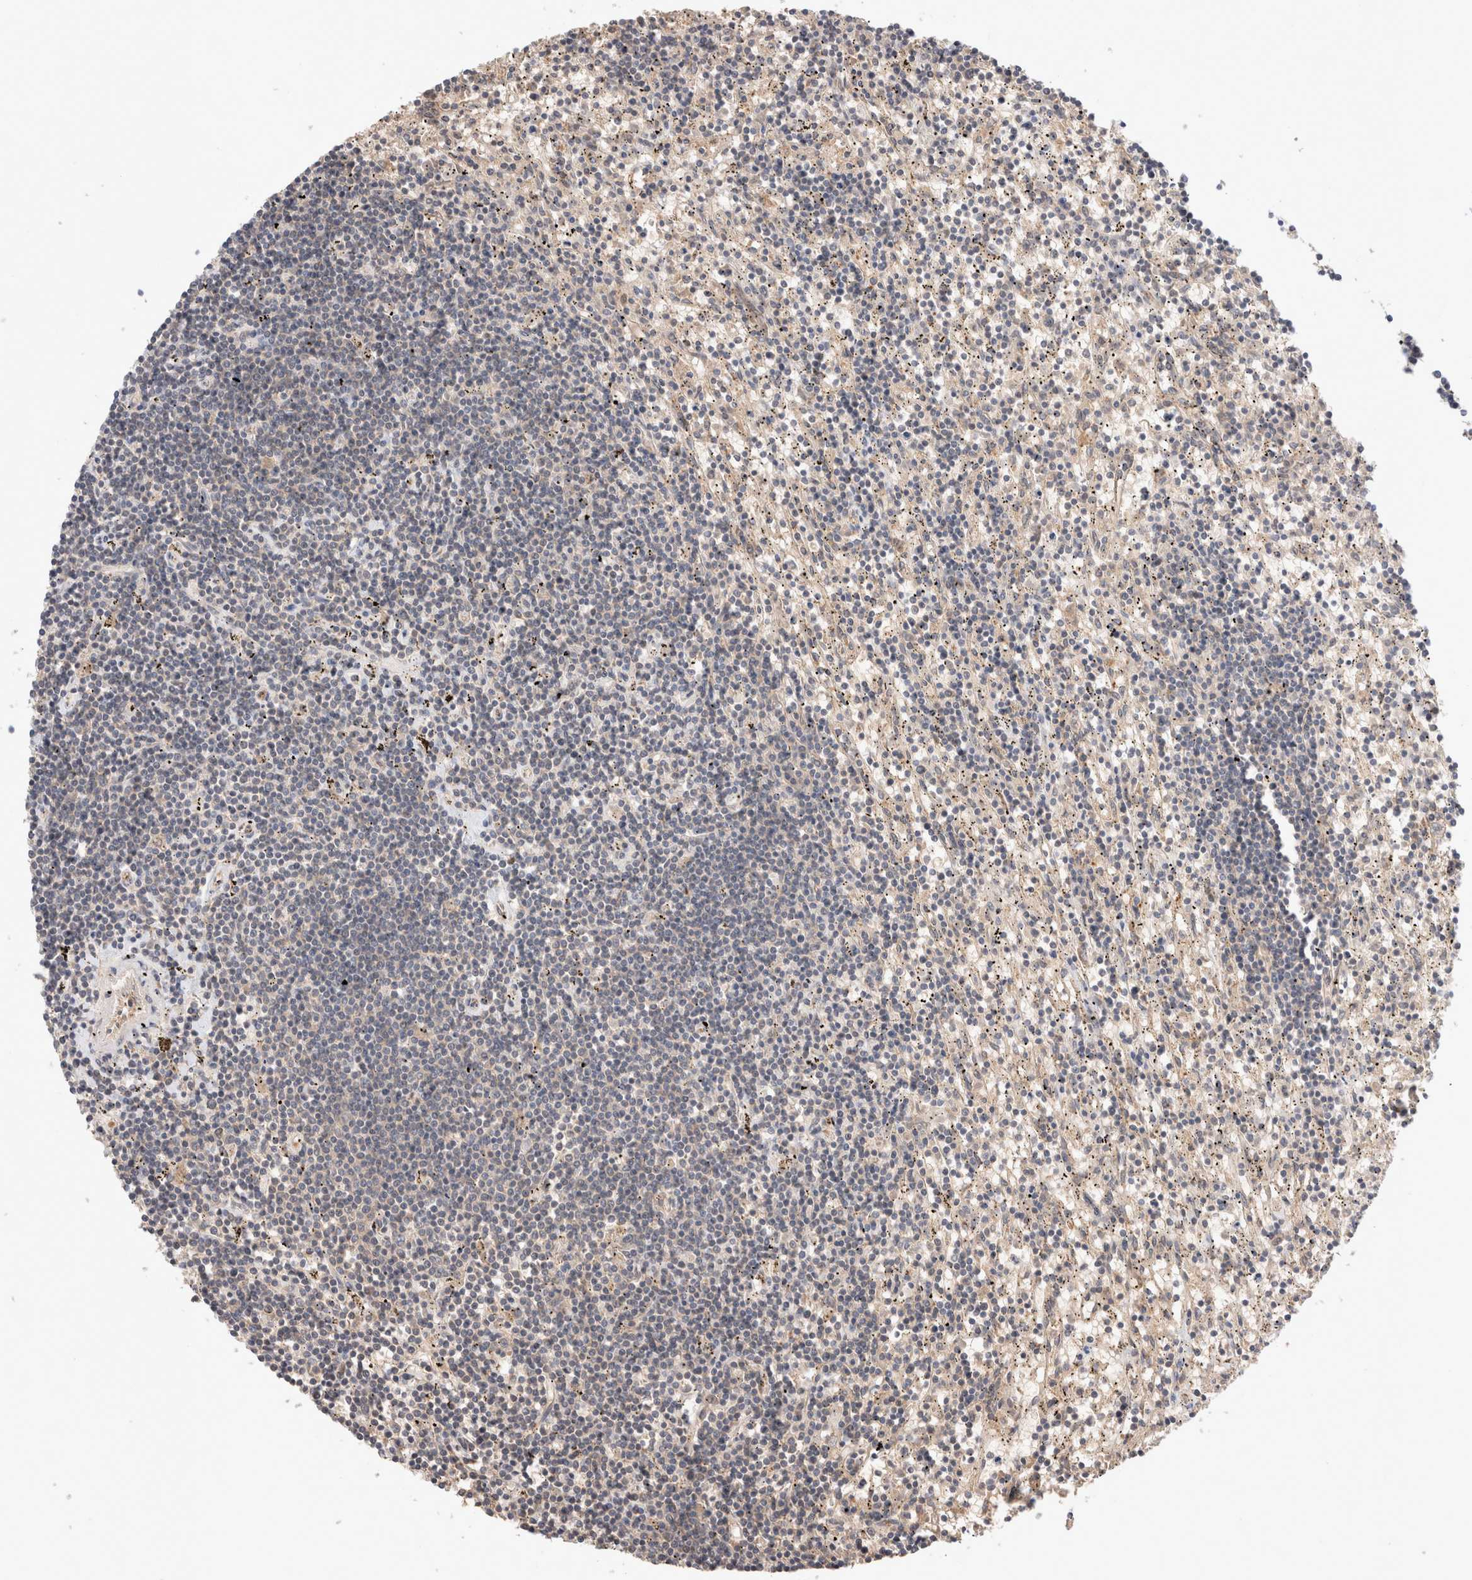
{"staining": {"intensity": "weak", "quantity": "<25%", "location": "cytoplasmic/membranous"}, "tissue": "lymphoma", "cell_type": "Tumor cells", "image_type": "cancer", "snomed": [{"axis": "morphology", "description": "Malignant lymphoma, non-Hodgkin's type, Low grade"}, {"axis": "topography", "description": "Spleen"}], "caption": "Immunohistochemistry of human lymphoma shows no expression in tumor cells.", "gene": "KLHL20", "patient": {"sex": "male", "age": 76}}